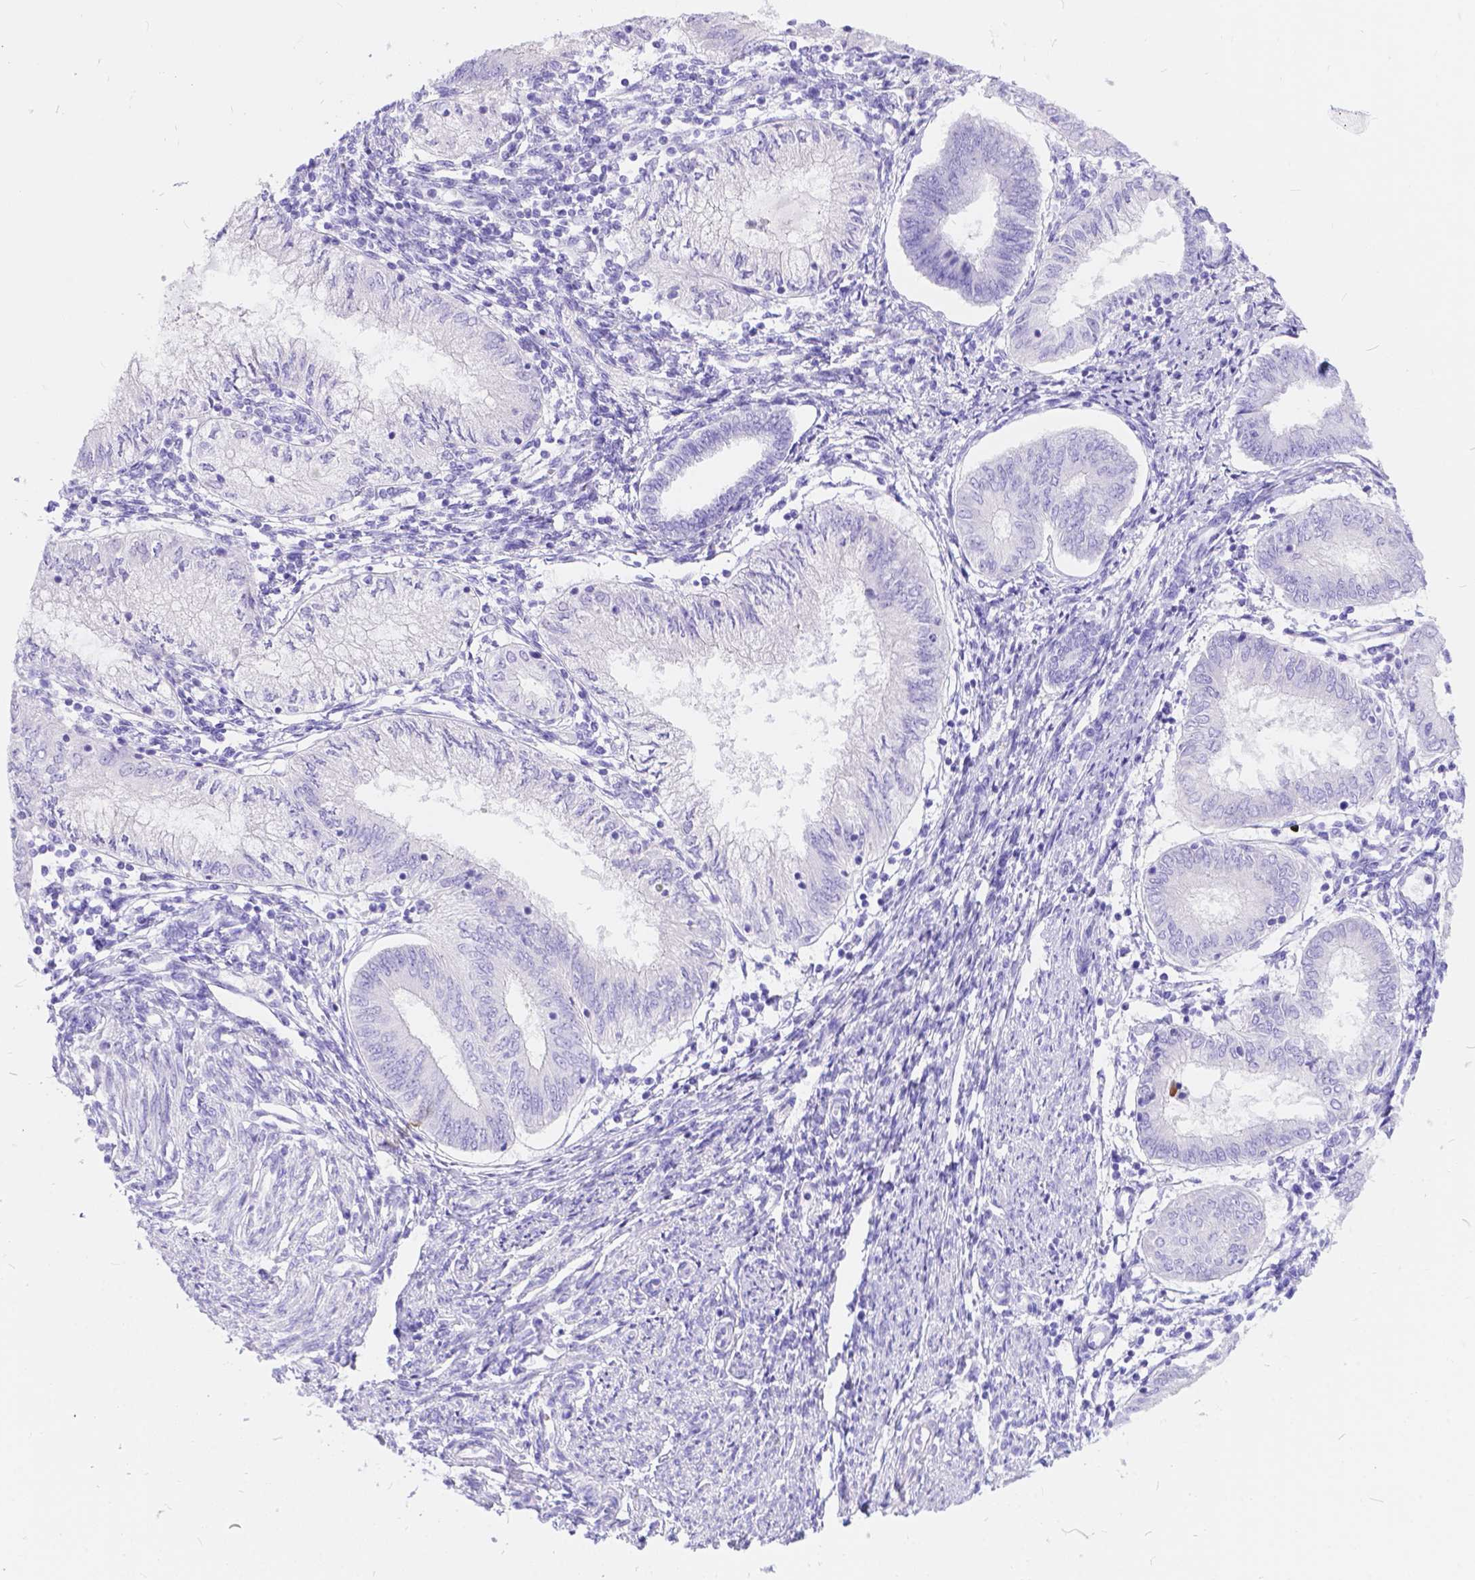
{"staining": {"intensity": "negative", "quantity": "none", "location": "none"}, "tissue": "endometrial cancer", "cell_type": "Tumor cells", "image_type": "cancer", "snomed": [{"axis": "morphology", "description": "Adenocarcinoma, NOS"}, {"axis": "topography", "description": "Endometrium"}], "caption": "Immunohistochemistry of endometrial adenocarcinoma exhibits no staining in tumor cells.", "gene": "KLHL10", "patient": {"sex": "female", "age": 68}}